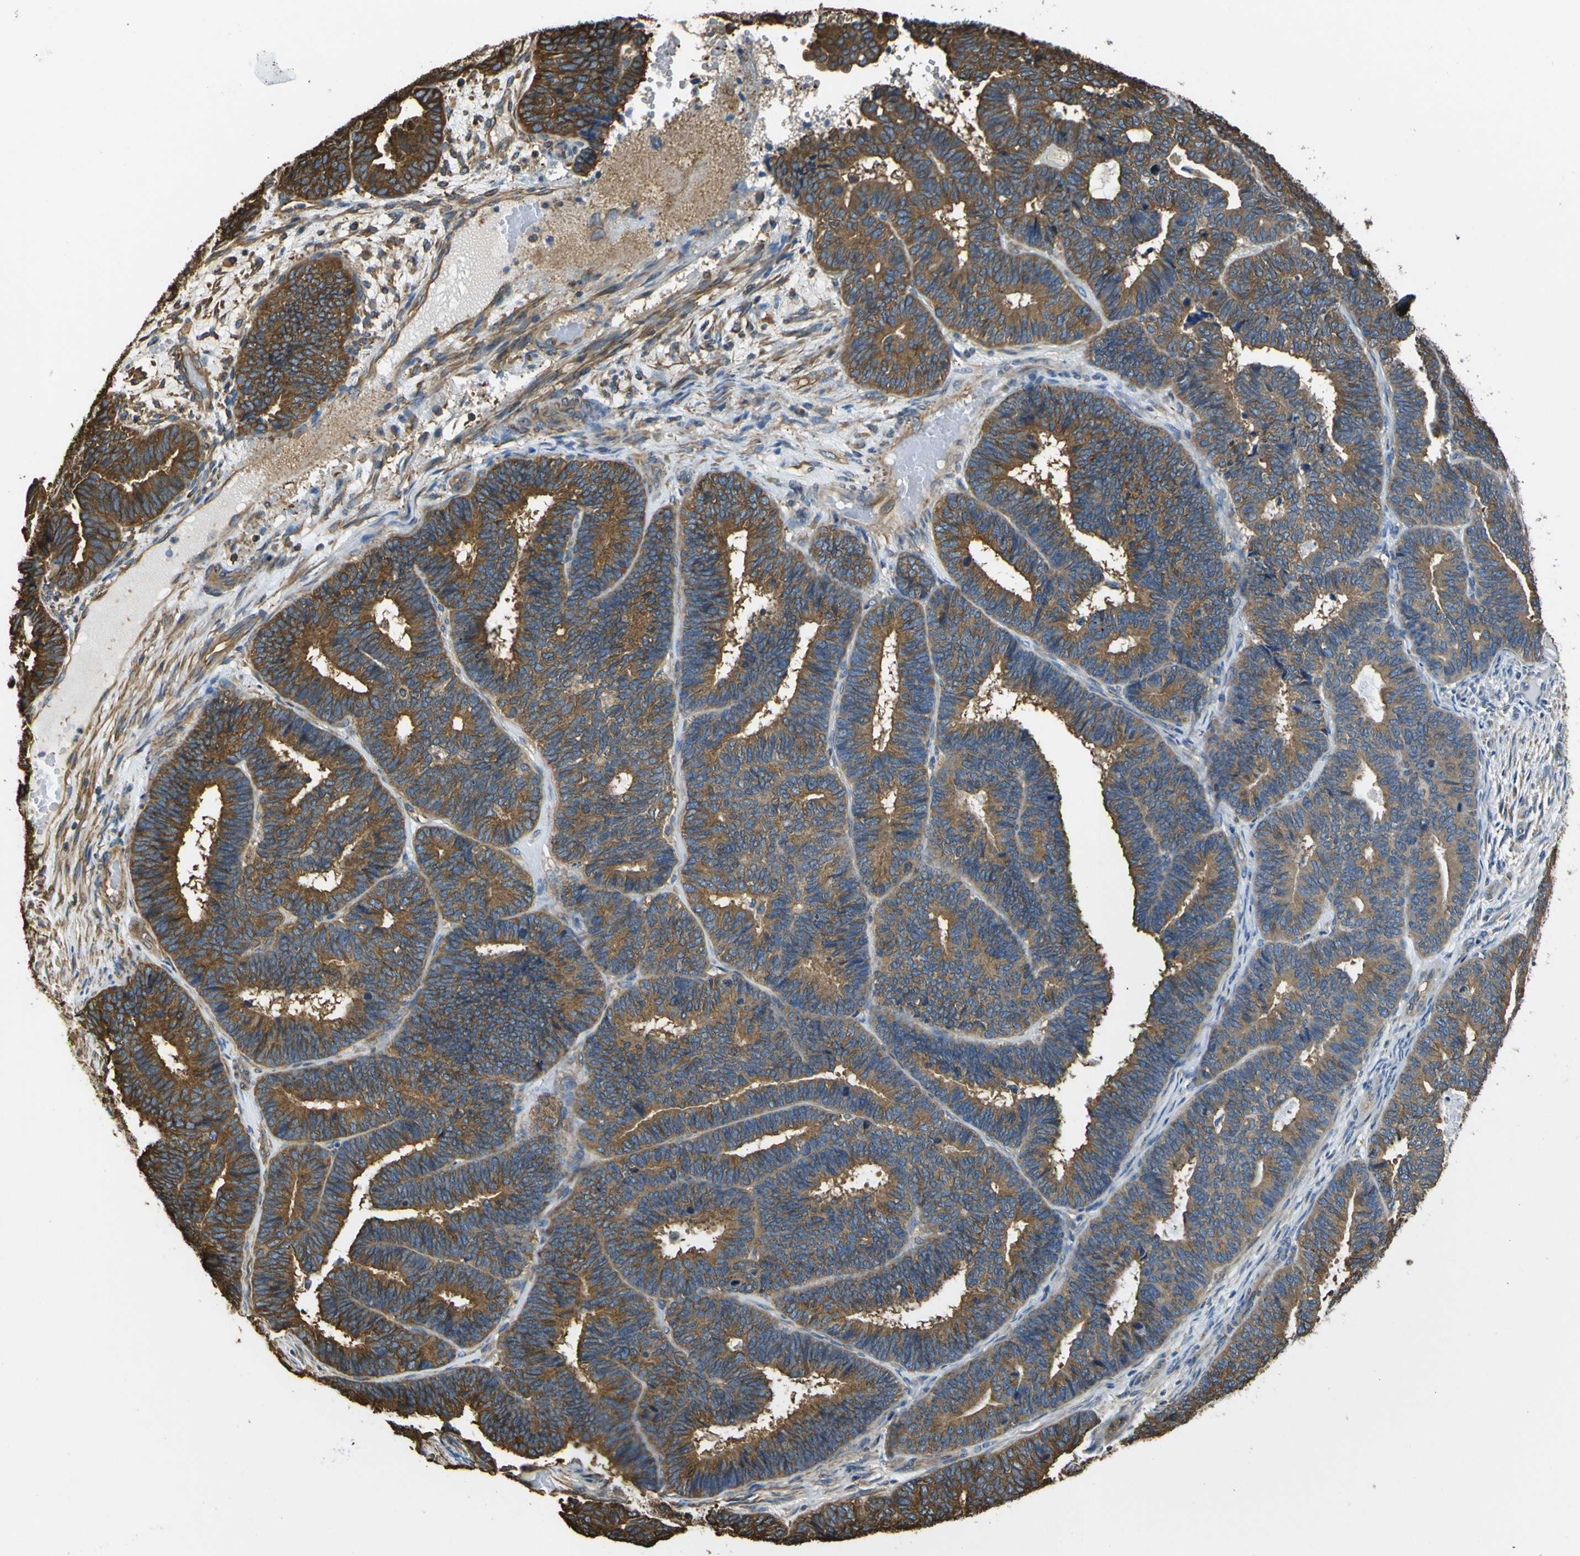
{"staining": {"intensity": "strong", "quantity": ">75%", "location": "cytoplasmic/membranous"}, "tissue": "endometrial cancer", "cell_type": "Tumor cells", "image_type": "cancer", "snomed": [{"axis": "morphology", "description": "Adenocarcinoma, NOS"}, {"axis": "topography", "description": "Endometrium"}], "caption": "An IHC histopathology image of tumor tissue is shown. Protein staining in brown shows strong cytoplasmic/membranous positivity in endometrial cancer (adenocarcinoma) within tumor cells. The staining is performed using DAB brown chromogen to label protein expression. The nuclei are counter-stained blue using hematoxylin.", "gene": "TUBB", "patient": {"sex": "female", "age": 70}}